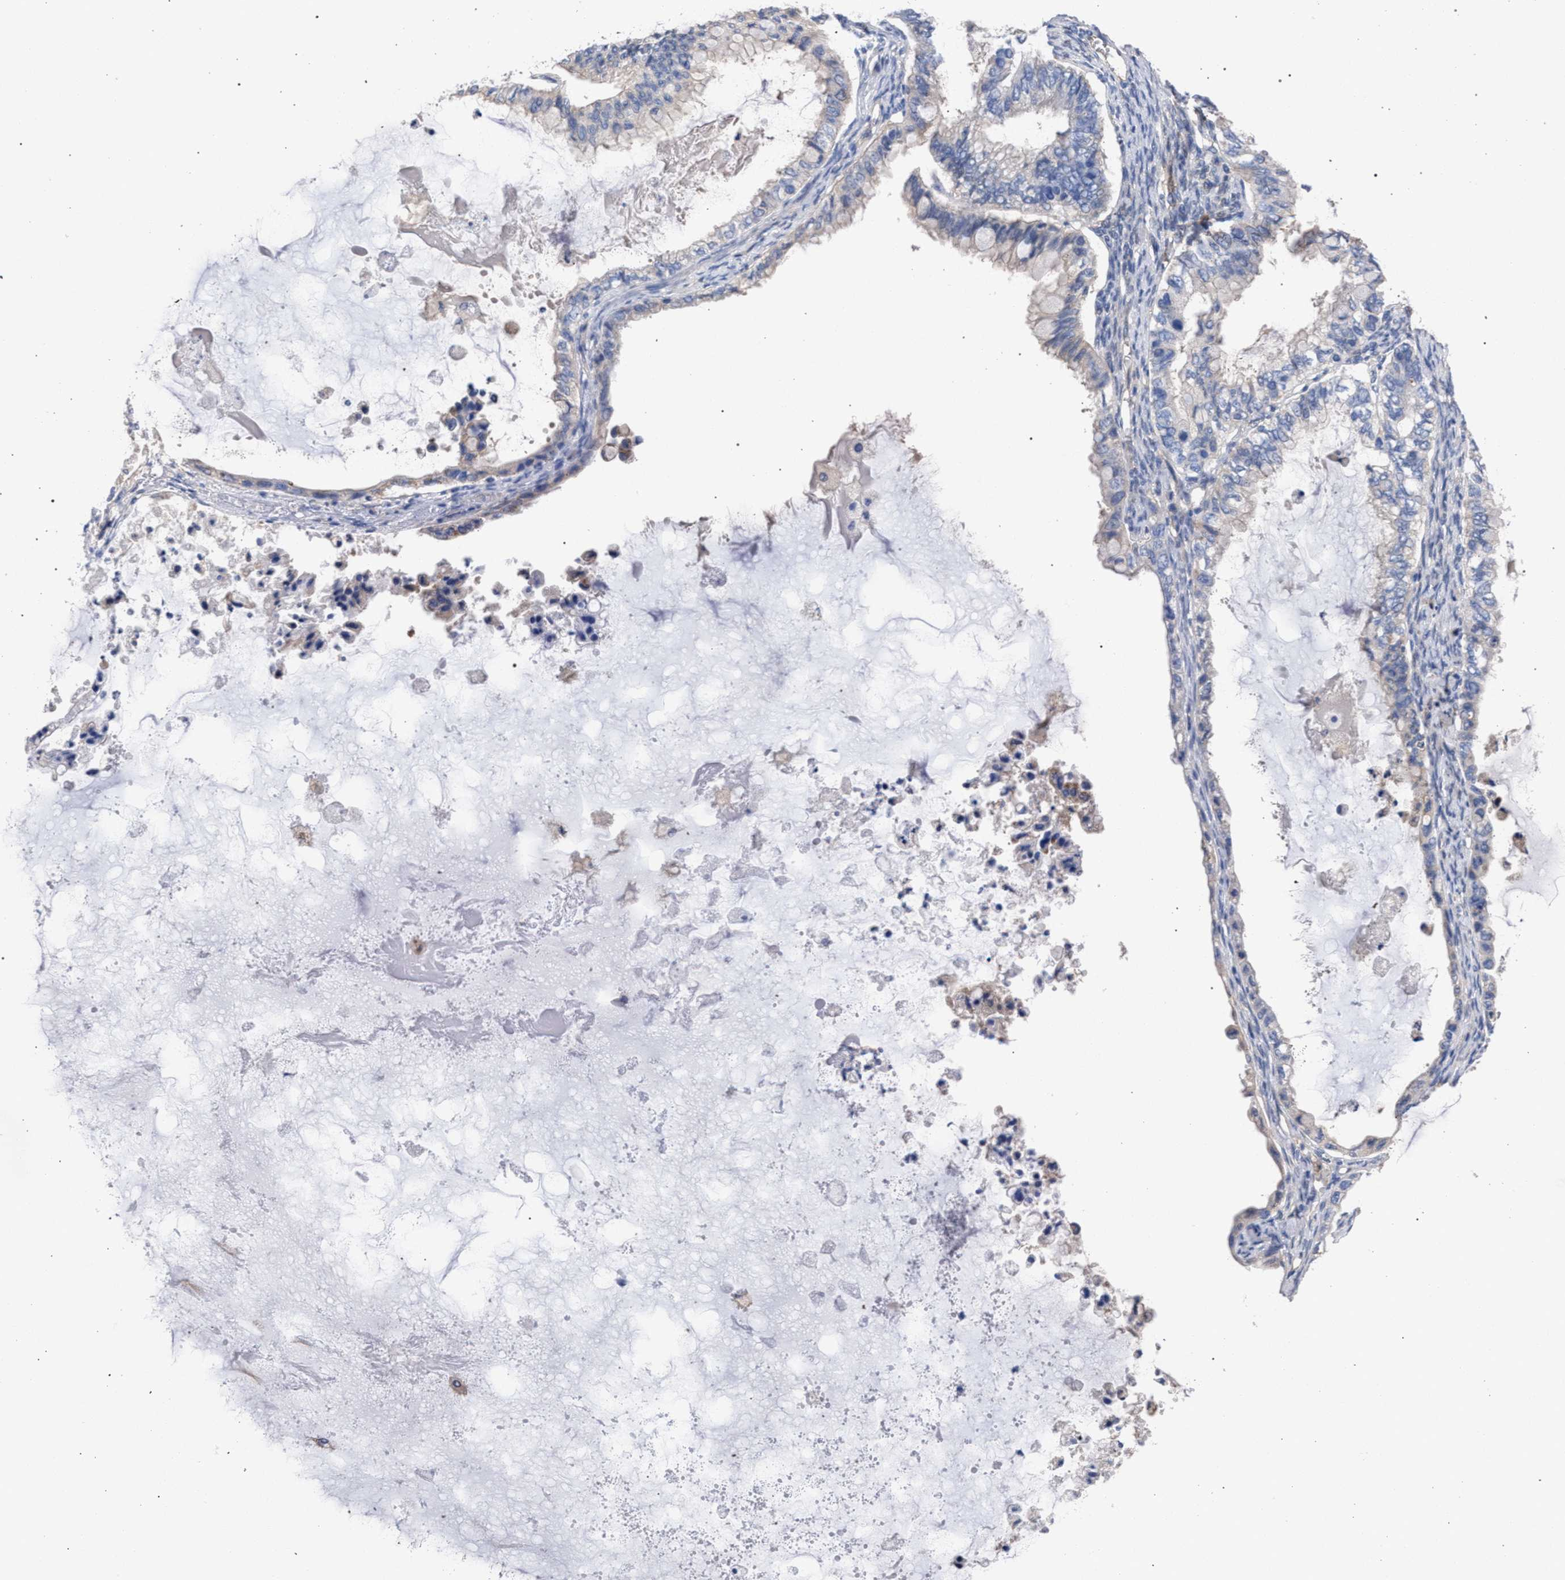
{"staining": {"intensity": "negative", "quantity": "none", "location": "none"}, "tissue": "ovarian cancer", "cell_type": "Tumor cells", "image_type": "cancer", "snomed": [{"axis": "morphology", "description": "Cystadenocarcinoma, mucinous, NOS"}, {"axis": "topography", "description": "Ovary"}], "caption": "Human ovarian cancer (mucinous cystadenocarcinoma) stained for a protein using IHC demonstrates no expression in tumor cells.", "gene": "GMPR", "patient": {"sex": "female", "age": 80}}